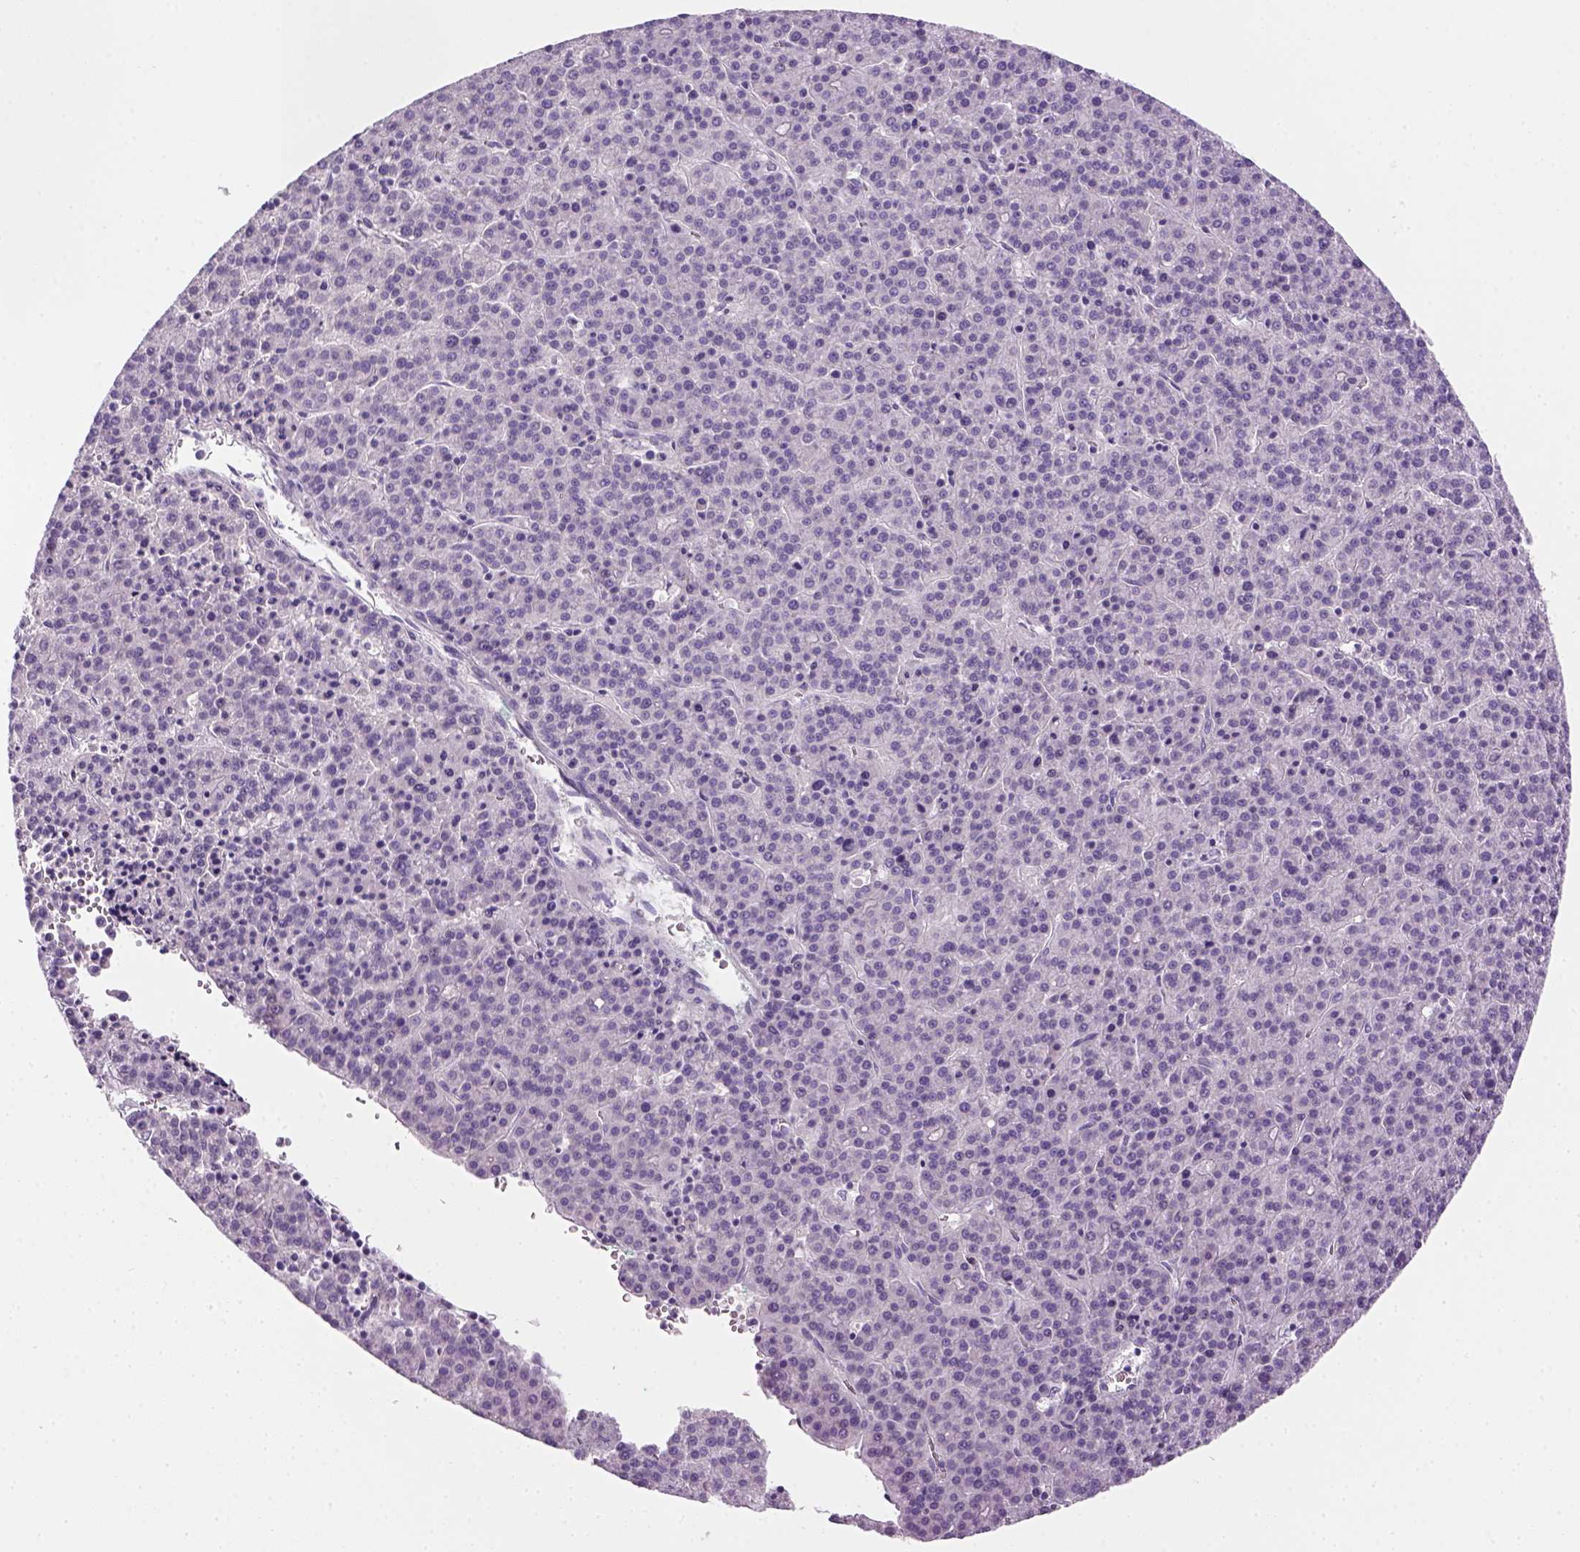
{"staining": {"intensity": "negative", "quantity": "none", "location": "none"}, "tissue": "liver cancer", "cell_type": "Tumor cells", "image_type": "cancer", "snomed": [{"axis": "morphology", "description": "Carcinoma, Hepatocellular, NOS"}, {"axis": "topography", "description": "Liver"}], "caption": "A photomicrograph of human liver hepatocellular carcinoma is negative for staining in tumor cells.", "gene": "GFI1B", "patient": {"sex": "female", "age": 58}}